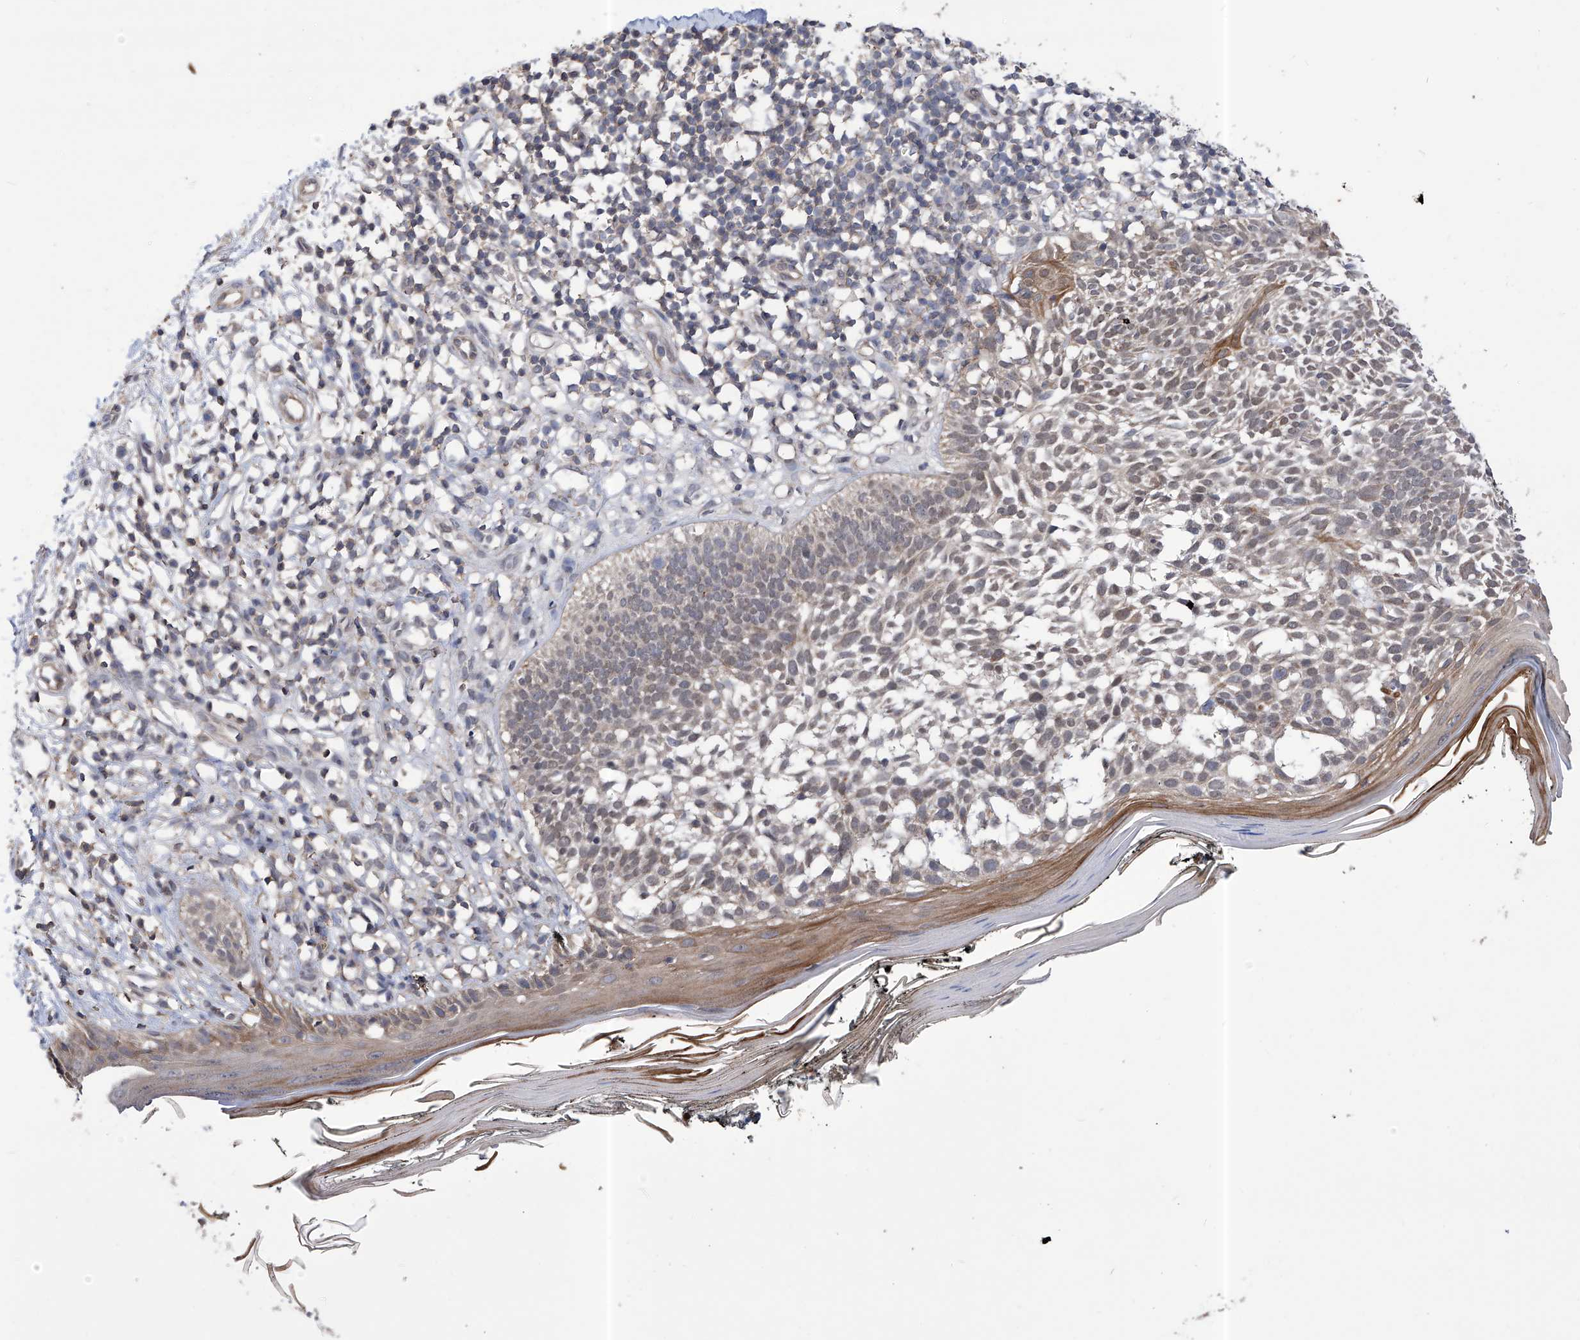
{"staining": {"intensity": "weak", "quantity": "25%-75%", "location": "cytoplasmic/membranous"}, "tissue": "skin cancer", "cell_type": "Tumor cells", "image_type": "cancer", "snomed": [{"axis": "morphology", "description": "Basal cell carcinoma"}, {"axis": "topography", "description": "Skin"}], "caption": "Brown immunohistochemical staining in skin cancer (basal cell carcinoma) demonstrates weak cytoplasmic/membranous staining in approximately 25%-75% of tumor cells.", "gene": "KIFC2", "patient": {"sex": "female", "age": 64}}